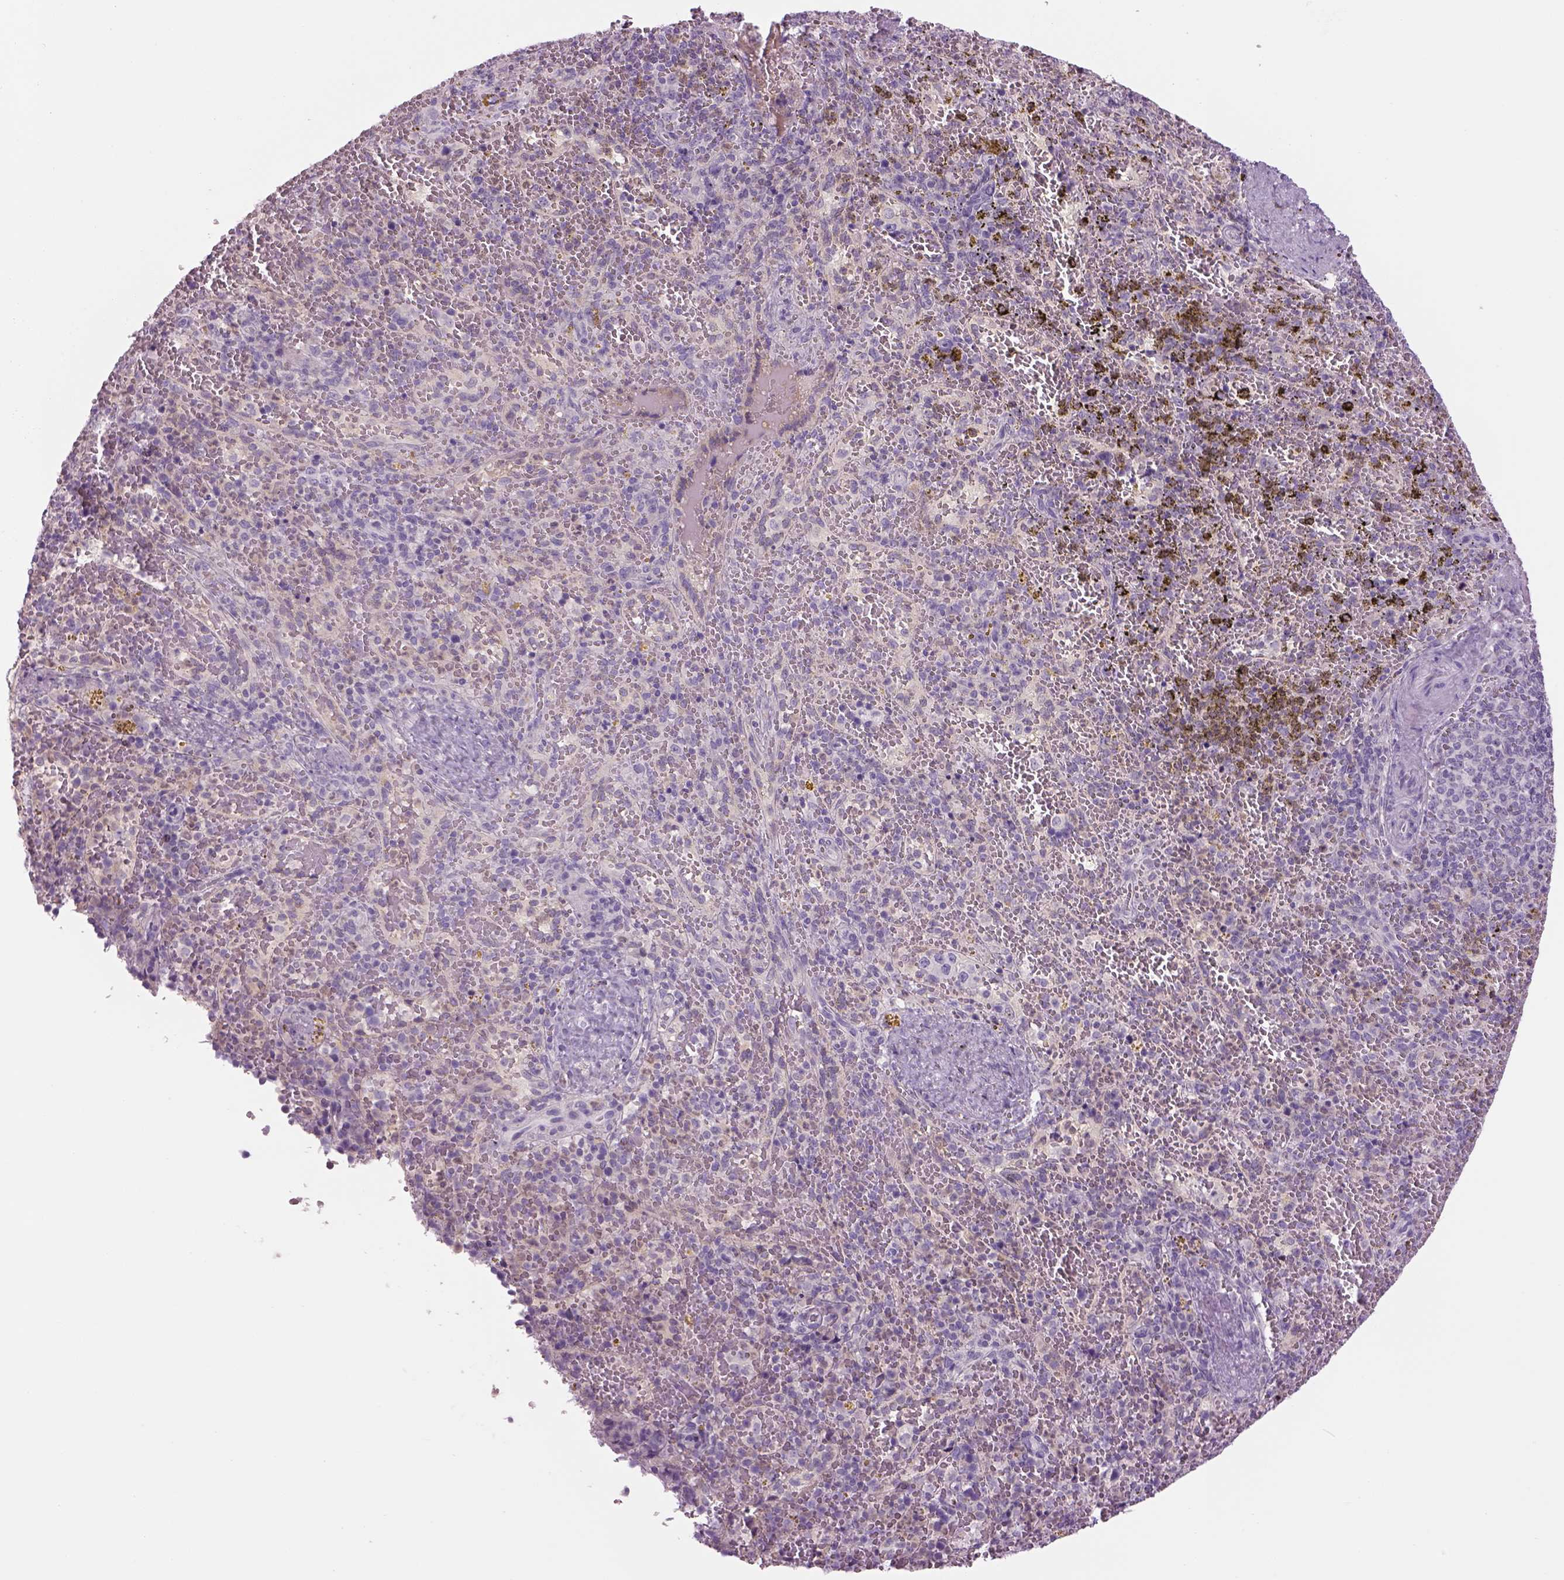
{"staining": {"intensity": "negative", "quantity": "none", "location": "none"}, "tissue": "spleen", "cell_type": "Cells in red pulp", "image_type": "normal", "snomed": [{"axis": "morphology", "description": "Normal tissue, NOS"}, {"axis": "topography", "description": "Spleen"}], "caption": "The micrograph reveals no staining of cells in red pulp in benign spleen.", "gene": "MDH1B", "patient": {"sex": "female", "age": 50}}